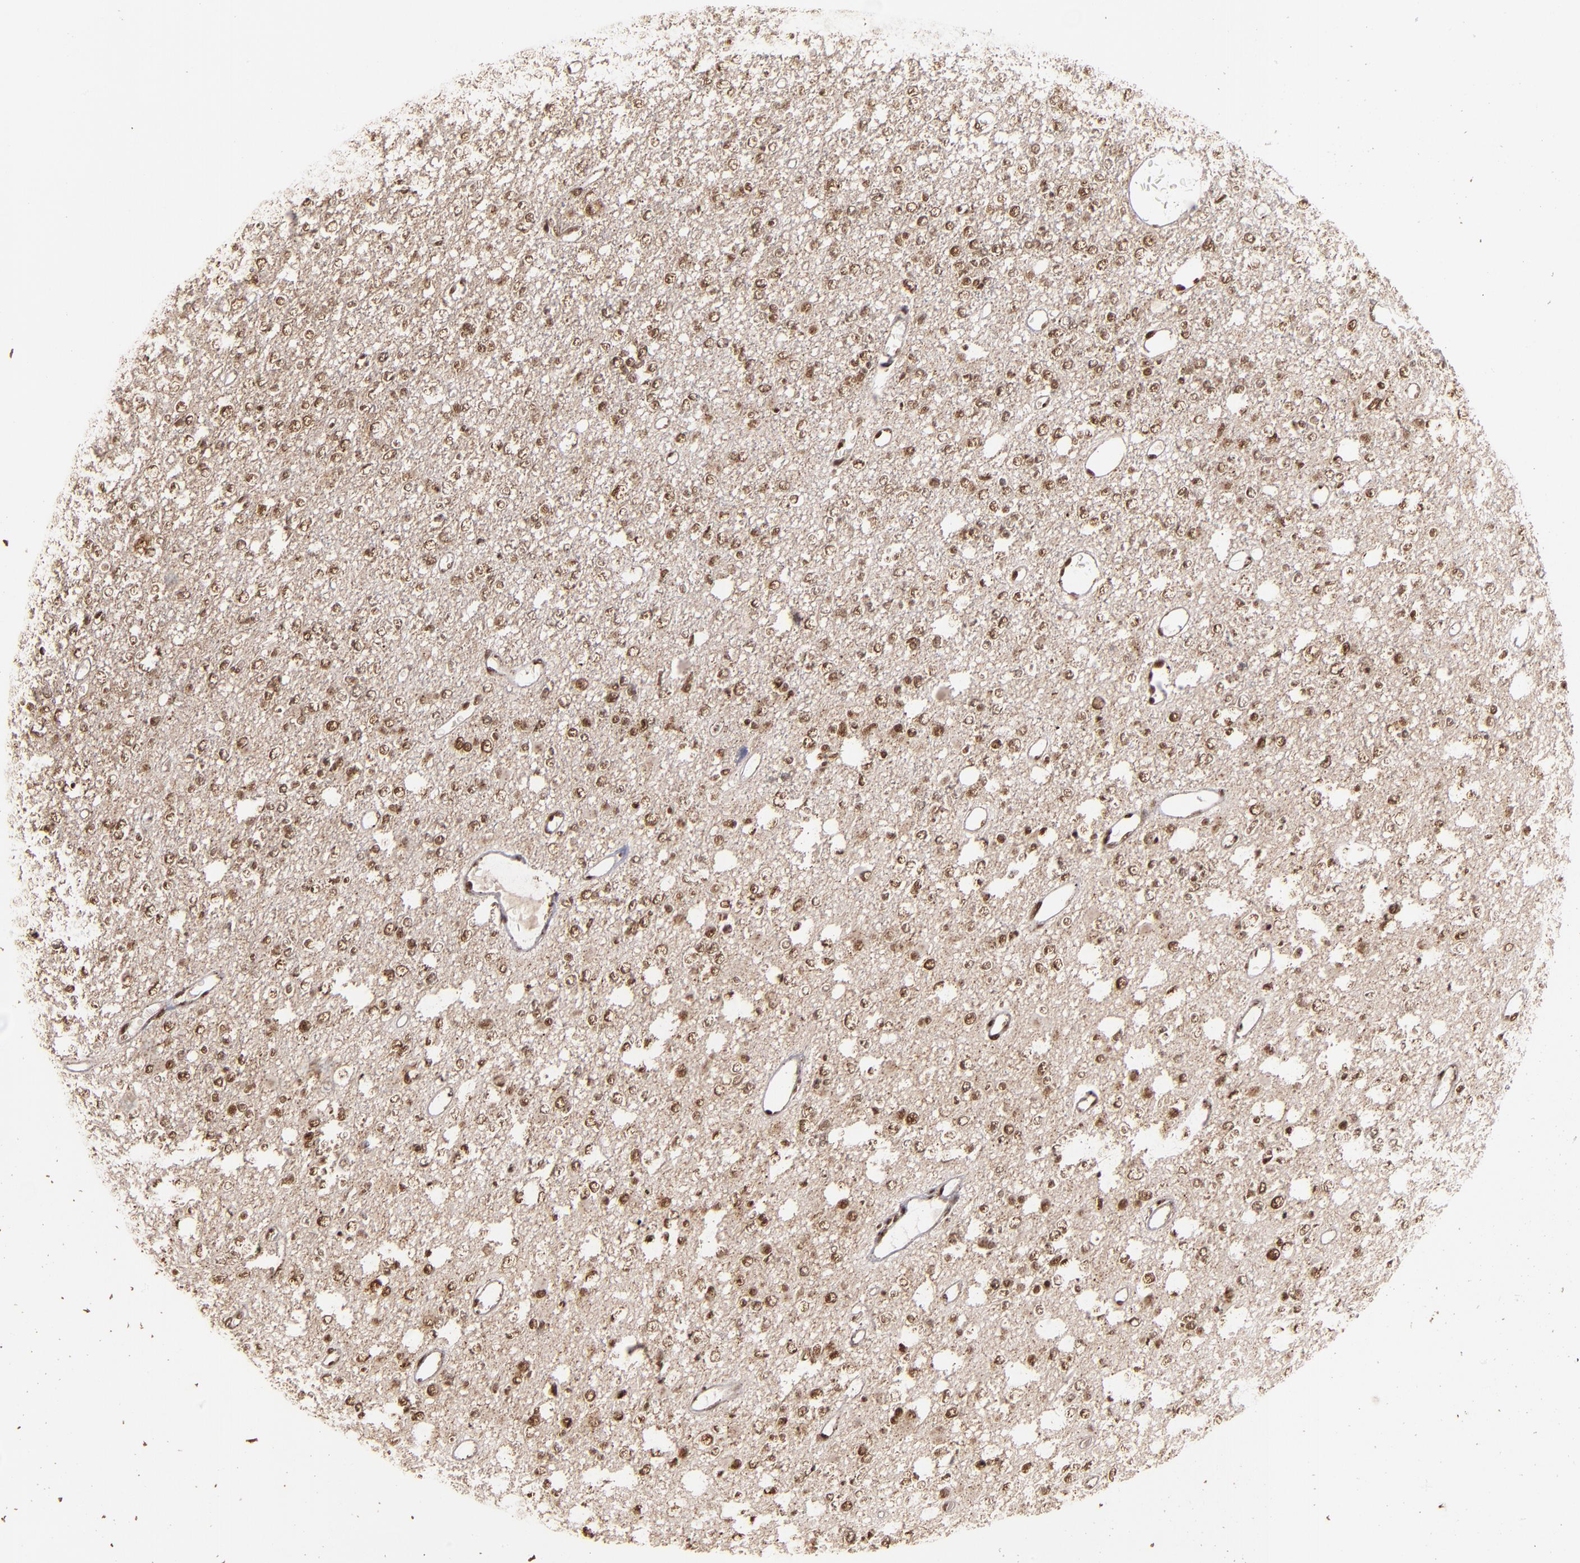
{"staining": {"intensity": "moderate", "quantity": ">75%", "location": "nuclear"}, "tissue": "glioma", "cell_type": "Tumor cells", "image_type": "cancer", "snomed": [{"axis": "morphology", "description": "Glioma, malignant, Low grade"}, {"axis": "topography", "description": "Brain"}], "caption": "Immunohistochemistry photomicrograph of low-grade glioma (malignant) stained for a protein (brown), which reveals medium levels of moderate nuclear expression in about >75% of tumor cells.", "gene": "SNW1", "patient": {"sex": "male", "age": 42}}